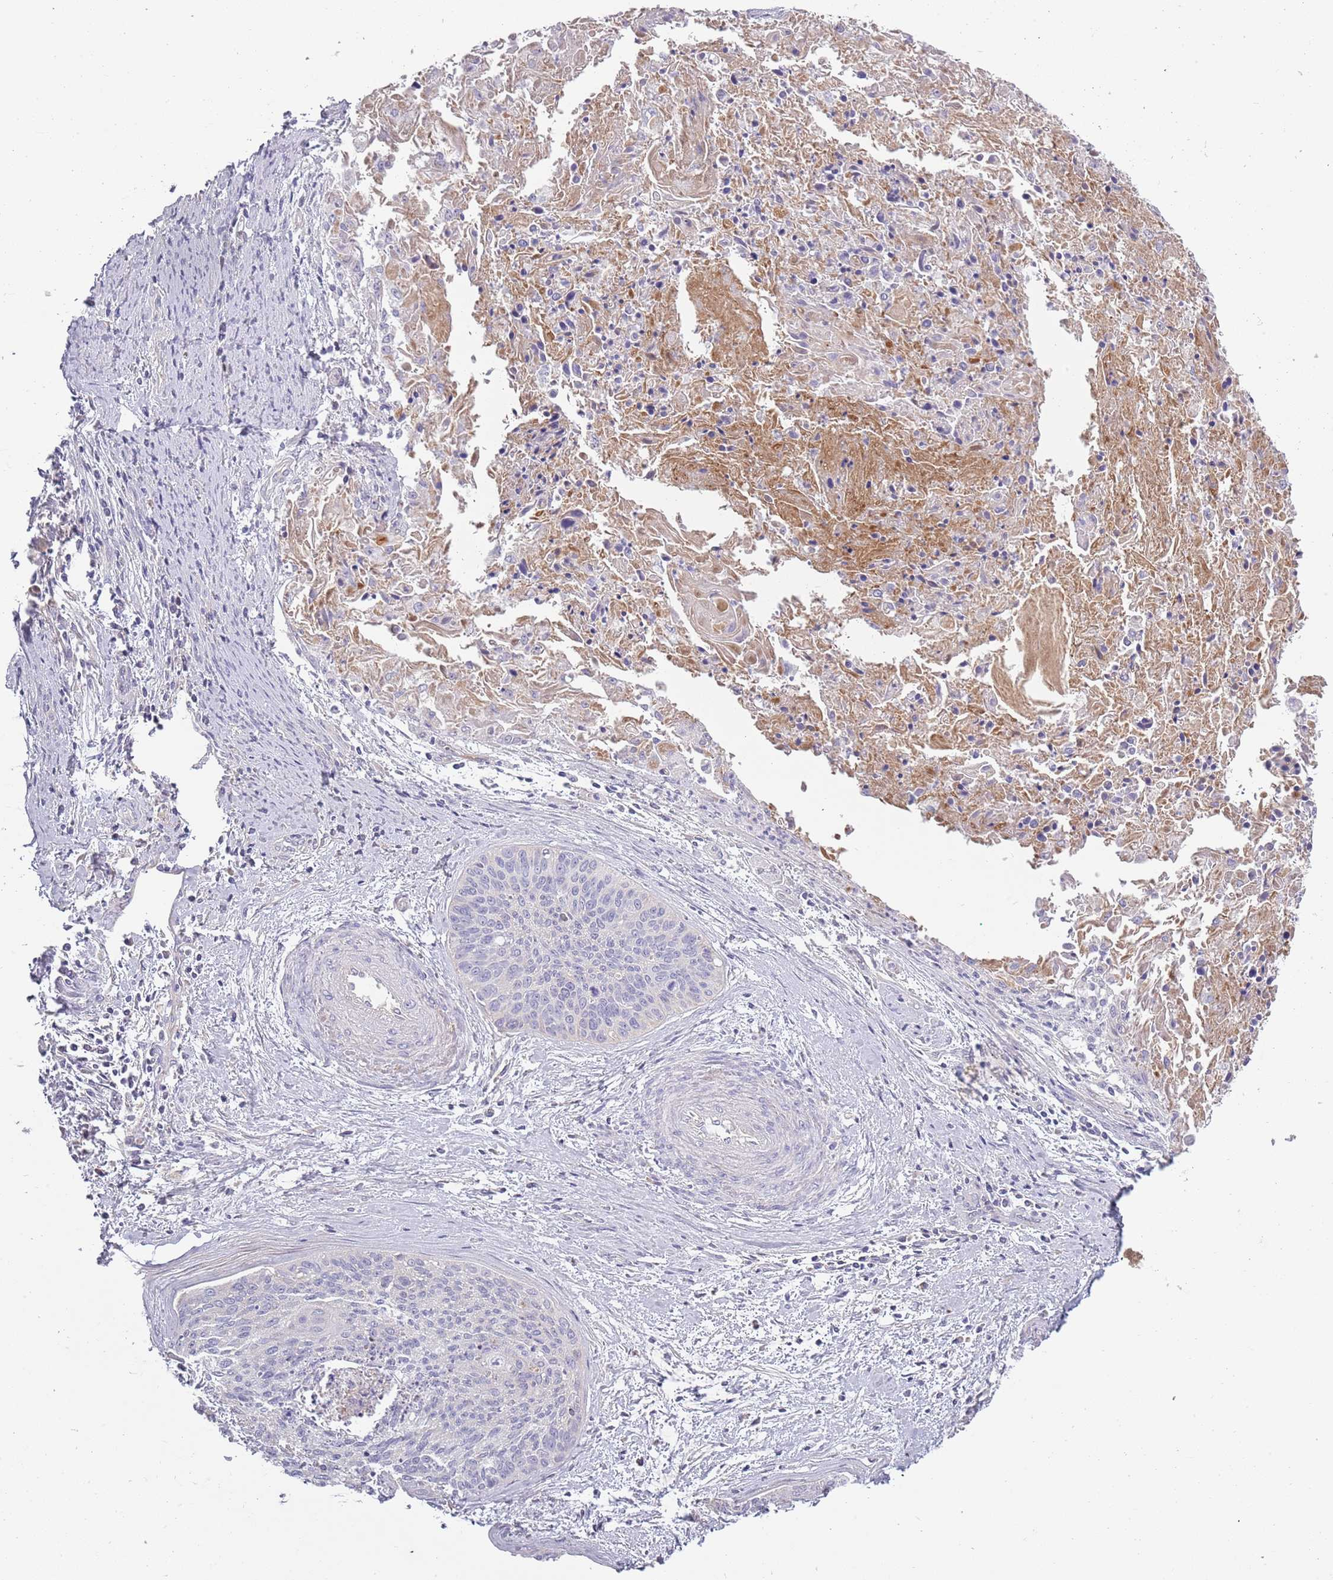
{"staining": {"intensity": "negative", "quantity": "none", "location": "none"}, "tissue": "cervical cancer", "cell_type": "Tumor cells", "image_type": "cancer", "snomed": [{"axis": "morphology", "description": "Squamous cell carcinoma, NOS"}, {"axis": "topography", "description": "Cervix"}], "caption": "Immunohistochemistry (IHC) photomicrograph of neoplastic tissue: squamous cell carcinoma (cervical) stained with DAB (3,3'-diaminobenzidine) reveals no significant protein positivity in tumor cells.", "gene": "TNFRSF6B", "patient": {"sex": "female", "age": 55}}